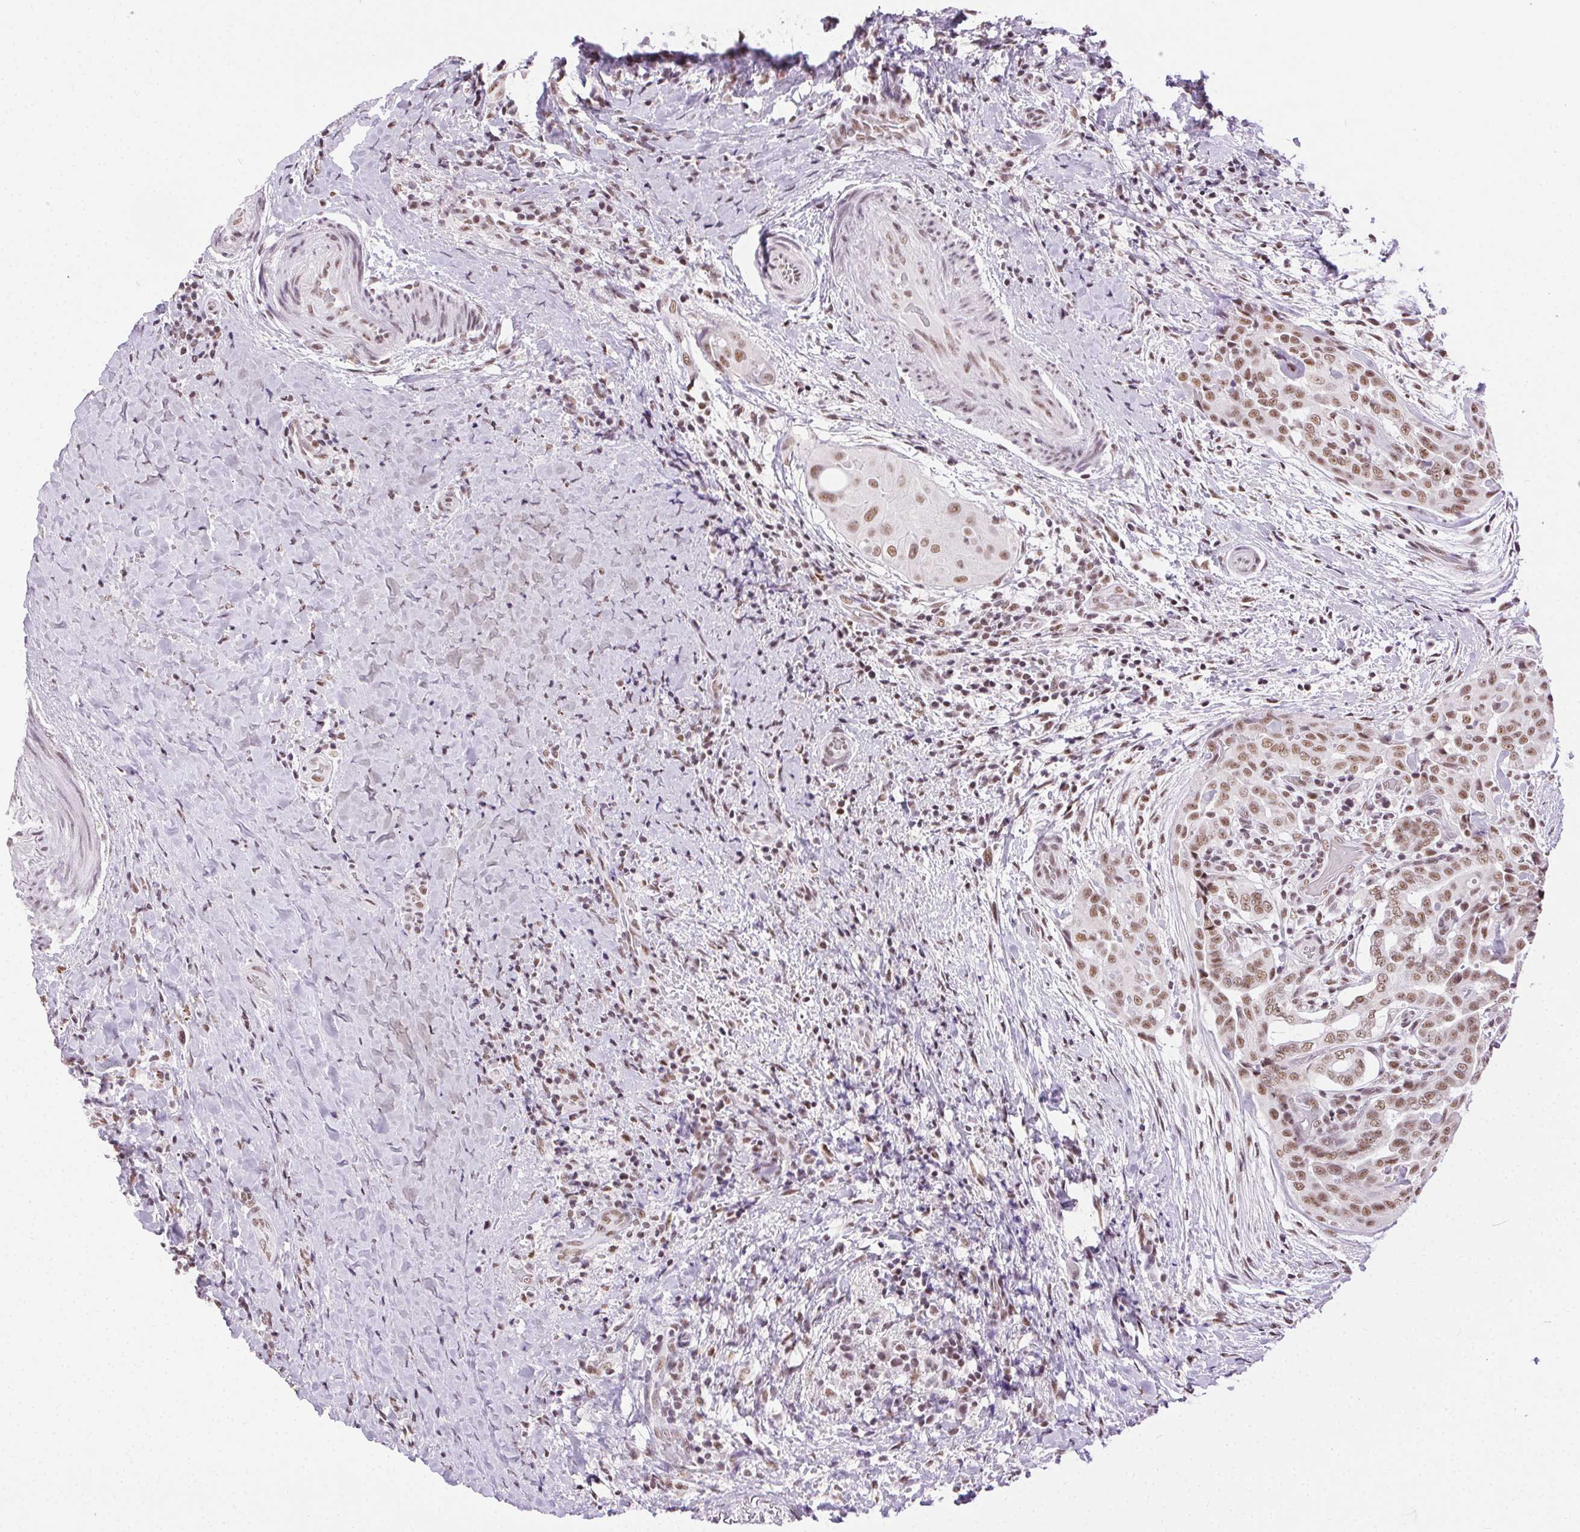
{"staining": {"intensity": "moderate", "quantity": ">75%", "location": "nuclear"}, "tissue": "thyroid cancer", "cell_type": "Tumor cells", "image_type": "cancer", "snomed": [{"axis": "morphology", "description": "Papillary adenocarcinoma, NOS"}, {"axis": "morphology", "description": "Papillary adenoma metastatic"}, {"axis": "topography", "description": "Thyroid gland"}], "caption": "Thyroid cancer stained for a protein exhibits moderate nuclear positivity in tumor cells.", "gene": "TRA2B", "patient": {"sex": "female", "age": 50}}